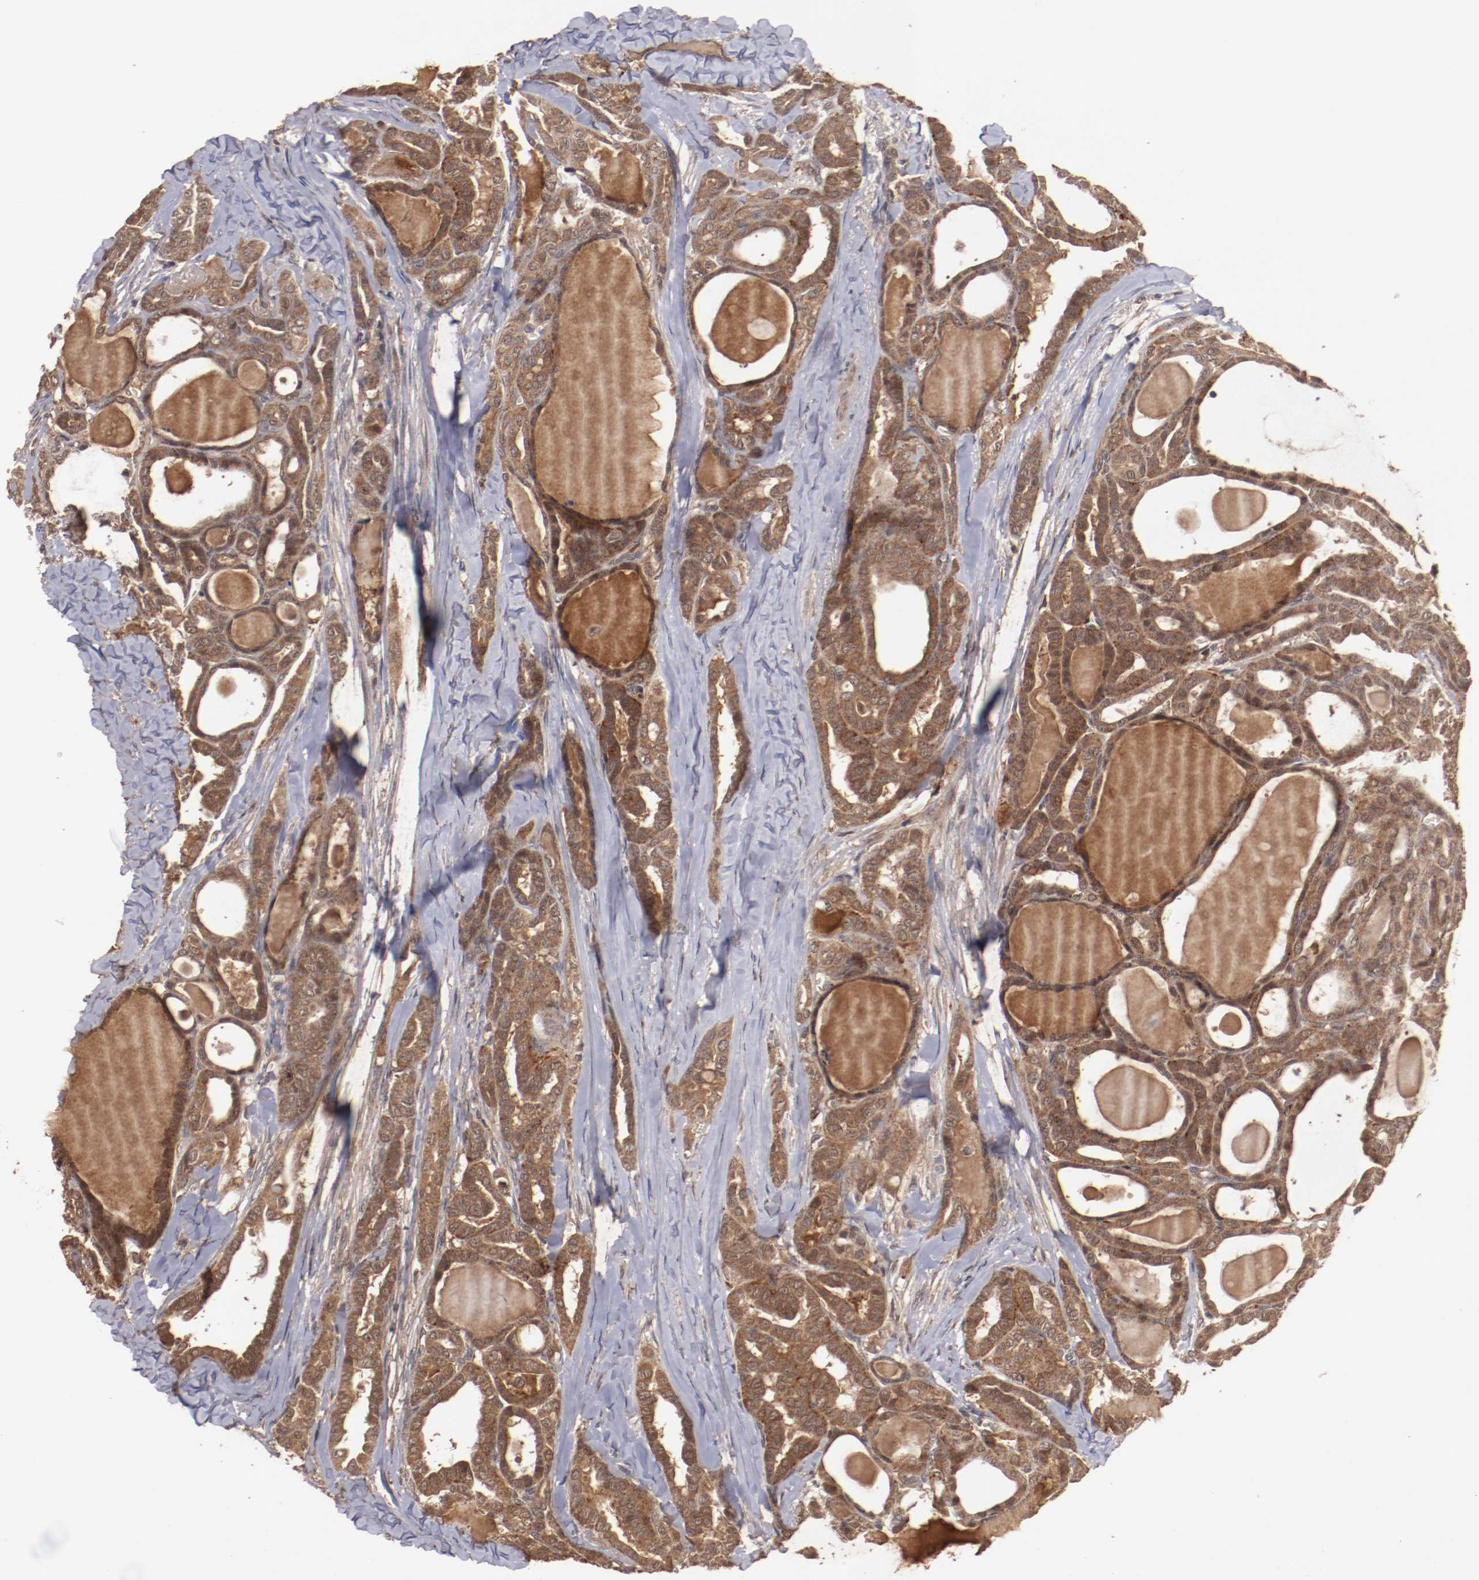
{"staining": {"intensity": "moderate", "quantity": ">75%", "location": "cytoplasmic/membranous"}, "tissue": "thyroid cancer", "cell_type": "Tumor cells", "image_type": "cancer", "snomed": [{"axis": "morphology", "description": "Carcinoma, NOS"}, {"axis": "topography", "description": "Thyroid gland"}], "caption": "Protein expression analysis of human thyroid cancer reveals moderate cytoplasmic/membranous positivity in approximately >75% of tumor cells. The staining was performed using DAB, with brown indicating positive protein expression. Nuclei are stained blue with hematoxylin.", "gene": "TENM1", "patient": {"sex": "female", "age": 91}}